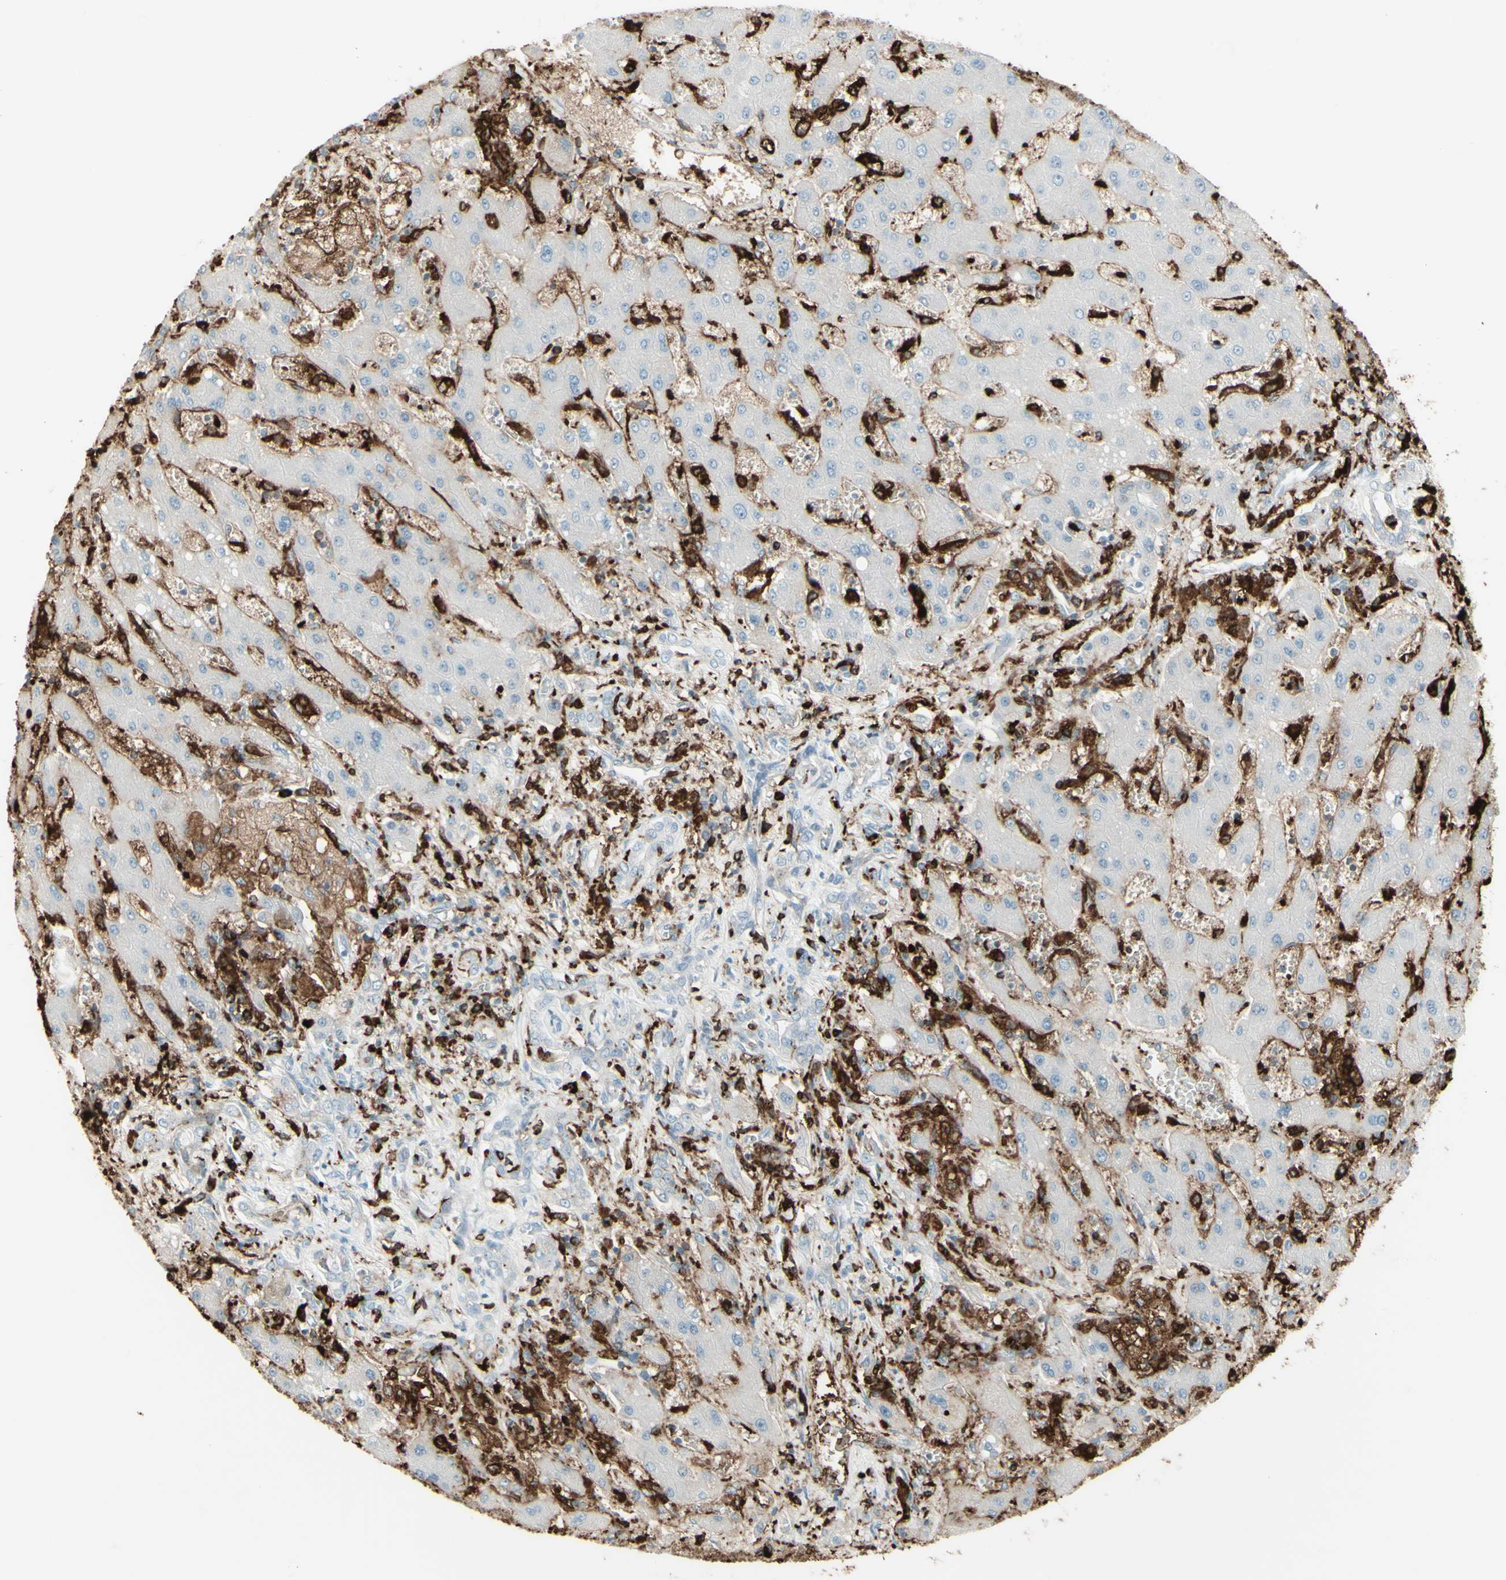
{"staining": {"intensity": "negative", "quantity": "none", "location": "none"}, "tissue": "liver cancer", "cell_type": "Tumor cells", "image_type": "cancer", "snomed": [{"axis": "morphology", "description": "Cholangiocarcinoma"}, {"axis": "topography", "description": "Liver"}], "caption": "IHC photomicrograph of human cholangiocarcinoma (liver) stained for a protein (brown), which shows no expression in tumor cells.", "gene": "HLA-DPB1", "patient": {"sex": "male", "age": 50}}